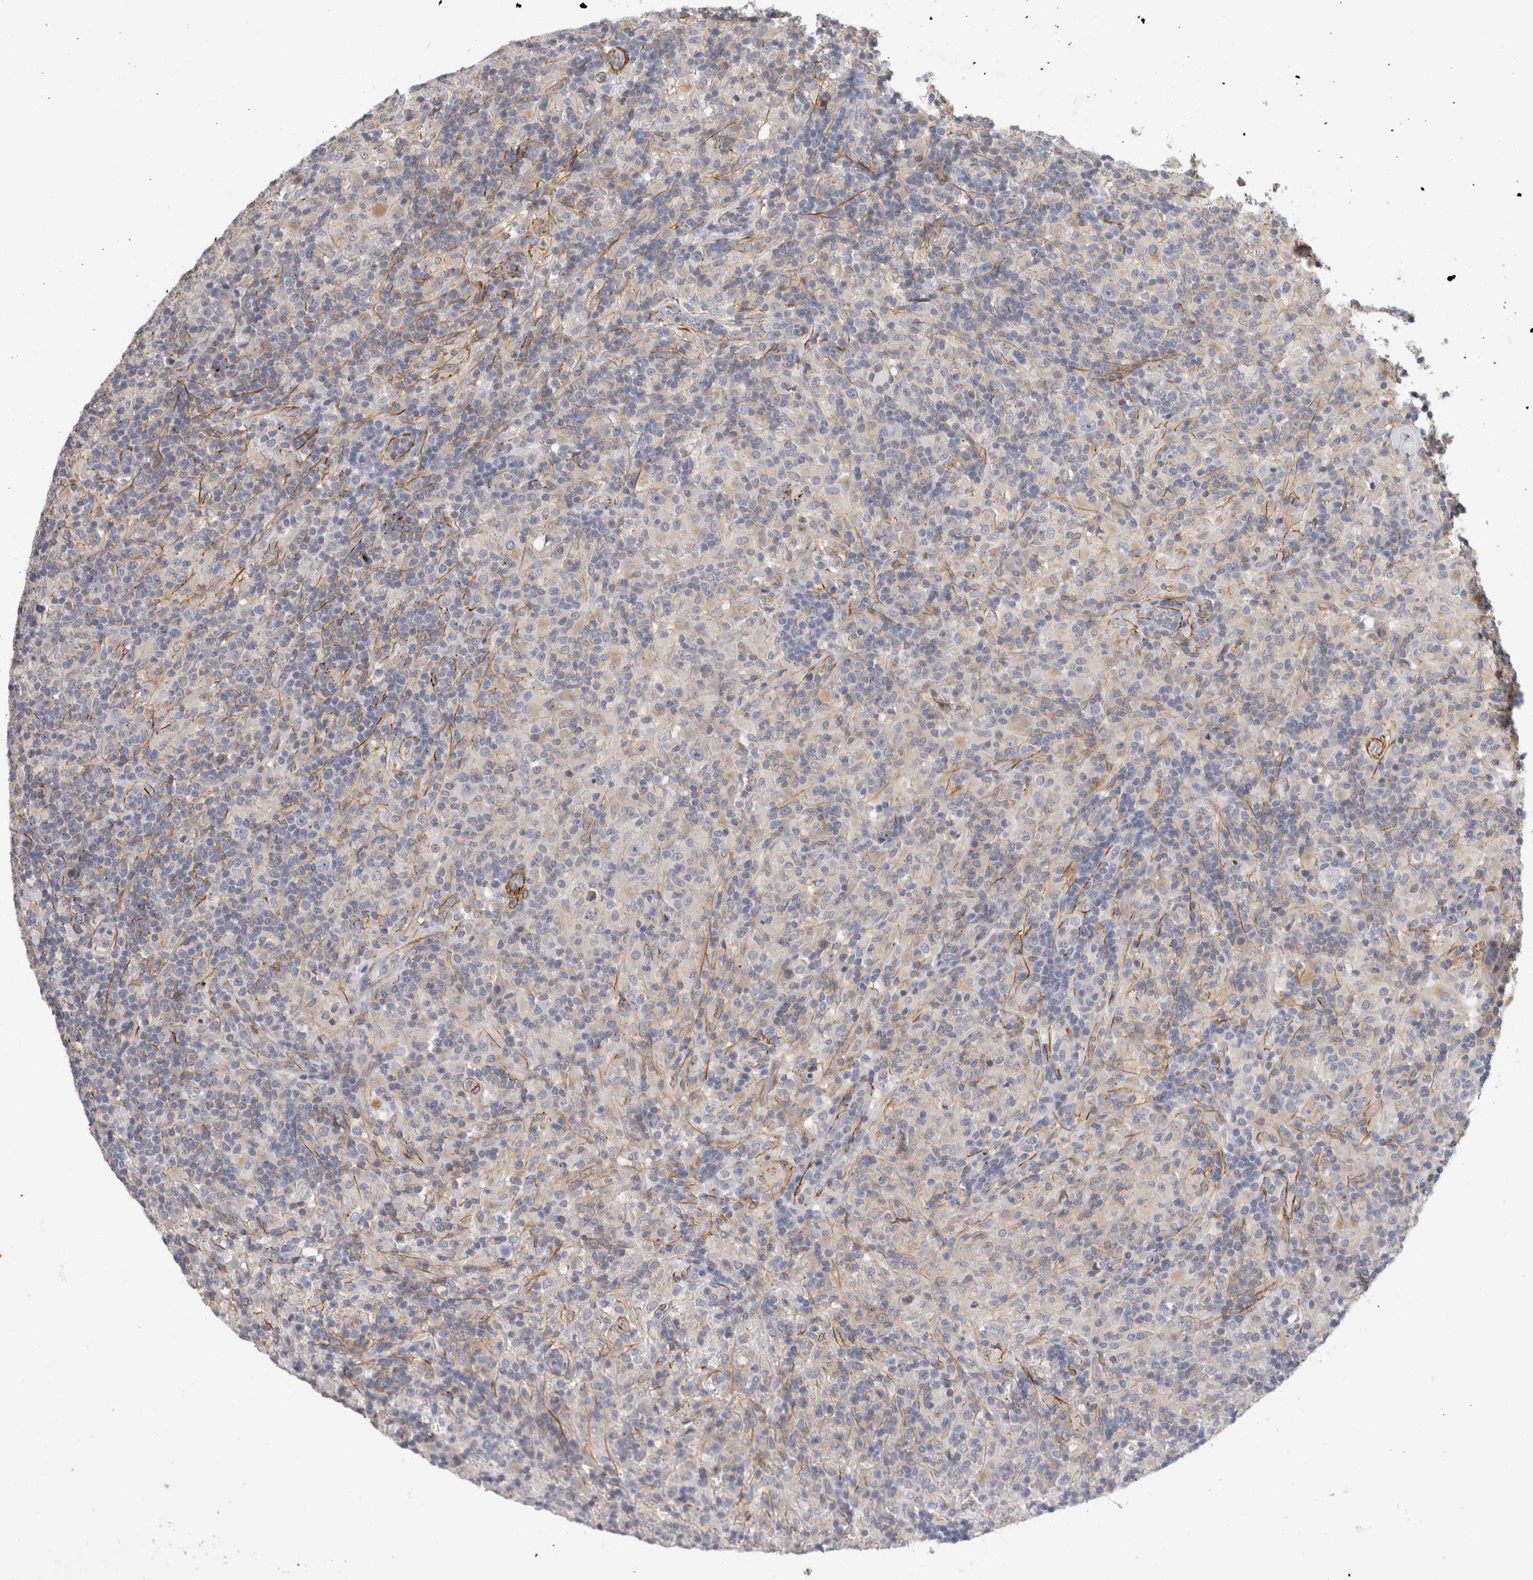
{"staining": {"intensity": "negative", "quantity": "none", "location": "none"}, "tissue": "lymphoma", "cell_type": "Tumor cells", "image_type": "cancer", "snomed": [{"axis": "morphology", "description": "Hodgkin's disease, NOS"}, {"axis": "topography", "description": "Lymph node"}], "caption": "Immunohistochemistry micrograph of human lymphoma stained for a protein (brown), which demonstrates no staining in tumor cells.", "gene": "PGM1", "patient": {"sex": "male", "age": 70}}